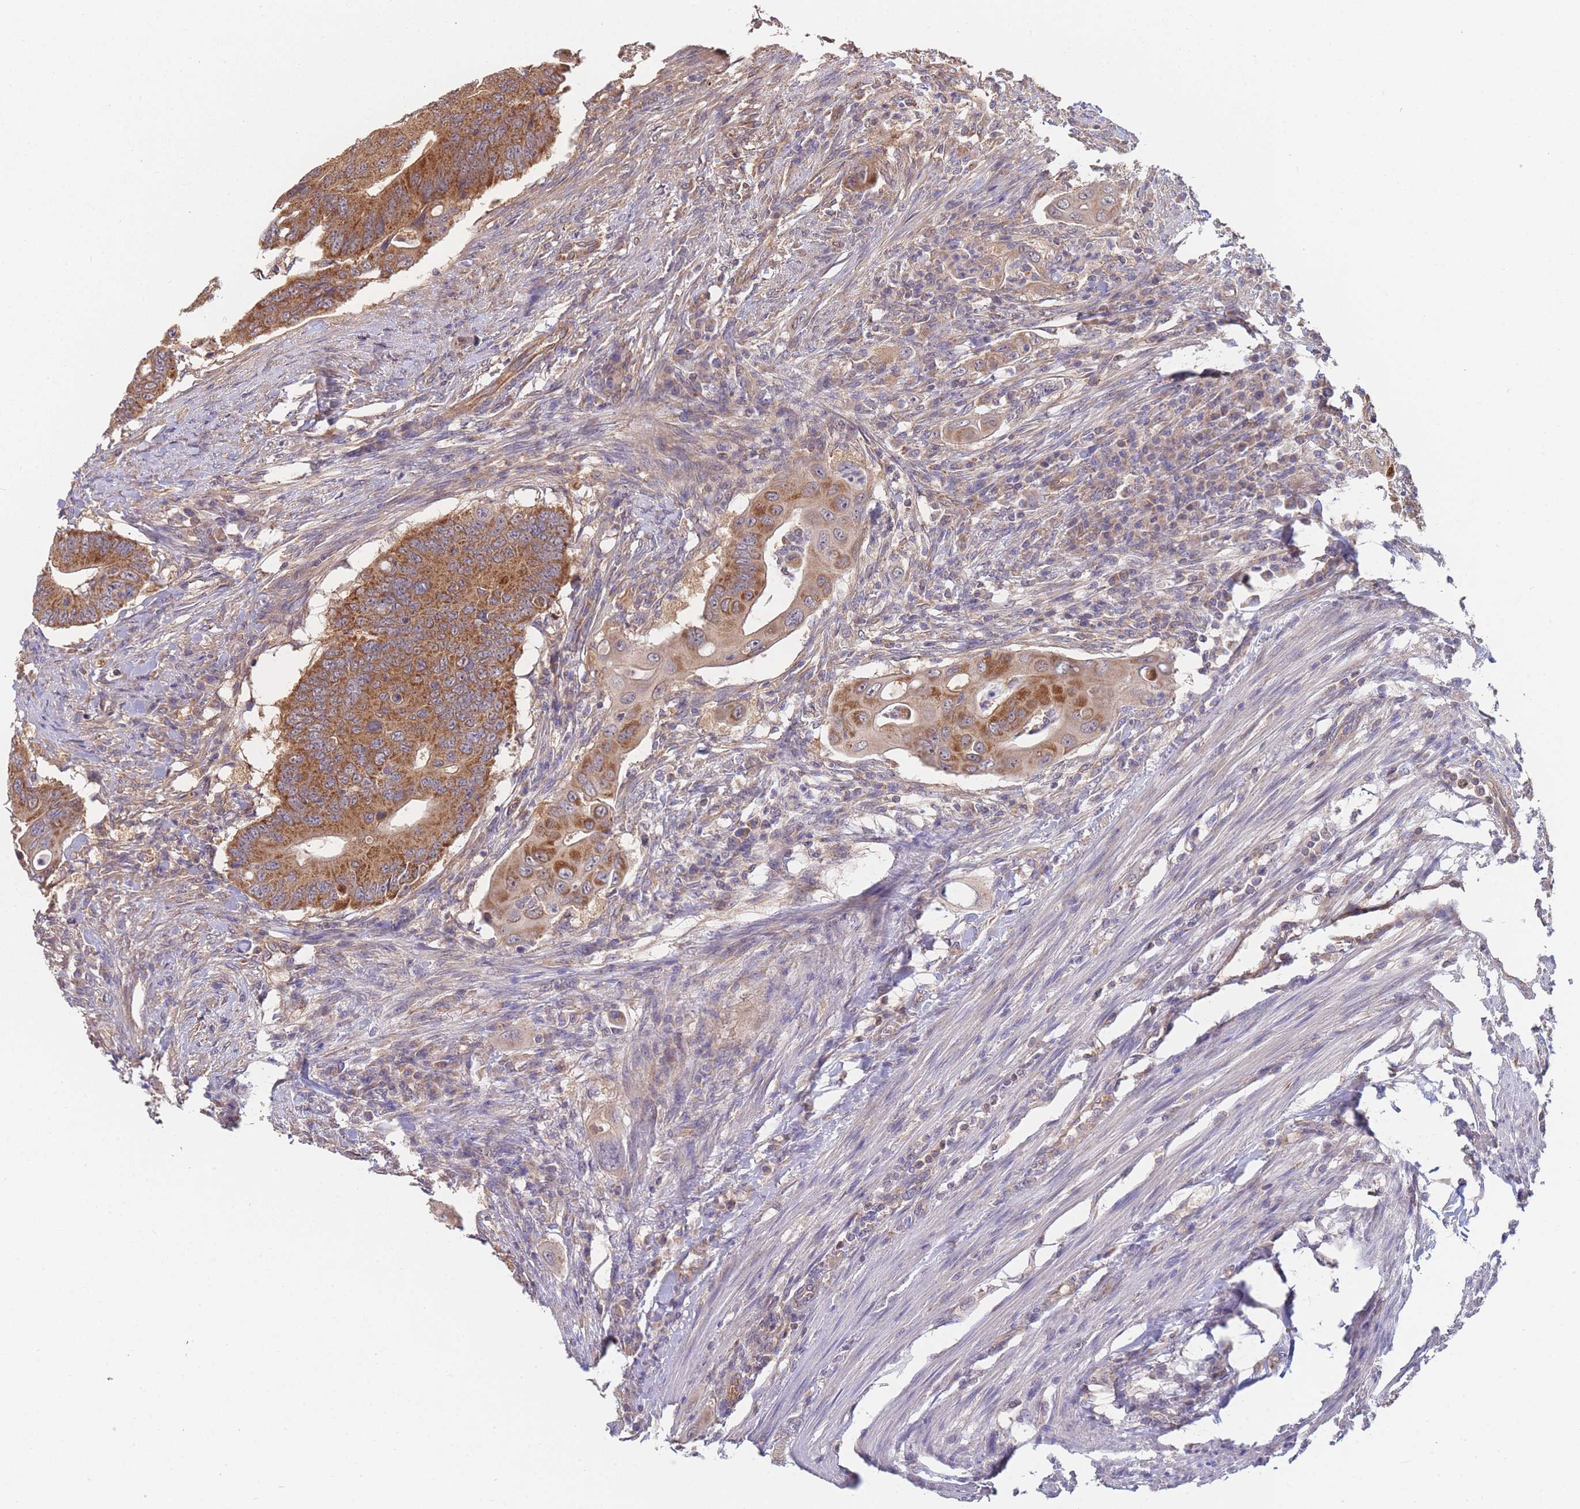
{"staining": {"intensity": "strong", "quantity": ">75%", "location": "cytoplasmic/membranous"}, "tissue": "colorectal cancer", "cell_type": "Tumor cells", "image_type": "cancer", "snomed": [{"axis": "morphology", "description": "Adenocarcinoma, NOS"}, {"axis": "topography", "description": "Colon"}], "caption": "Immunohistochemical staining of colorectal adenocarcinoma reveals strong cytoplasmic/membranous protein expression in about >75% of tumor cells. (DAB (3,3'-diaminobenzidine) IHC, brown staining for protein, blue staining for nuclei).", "gene": "MRPS18B", "patient": {"sex": "male", "age": 71}}